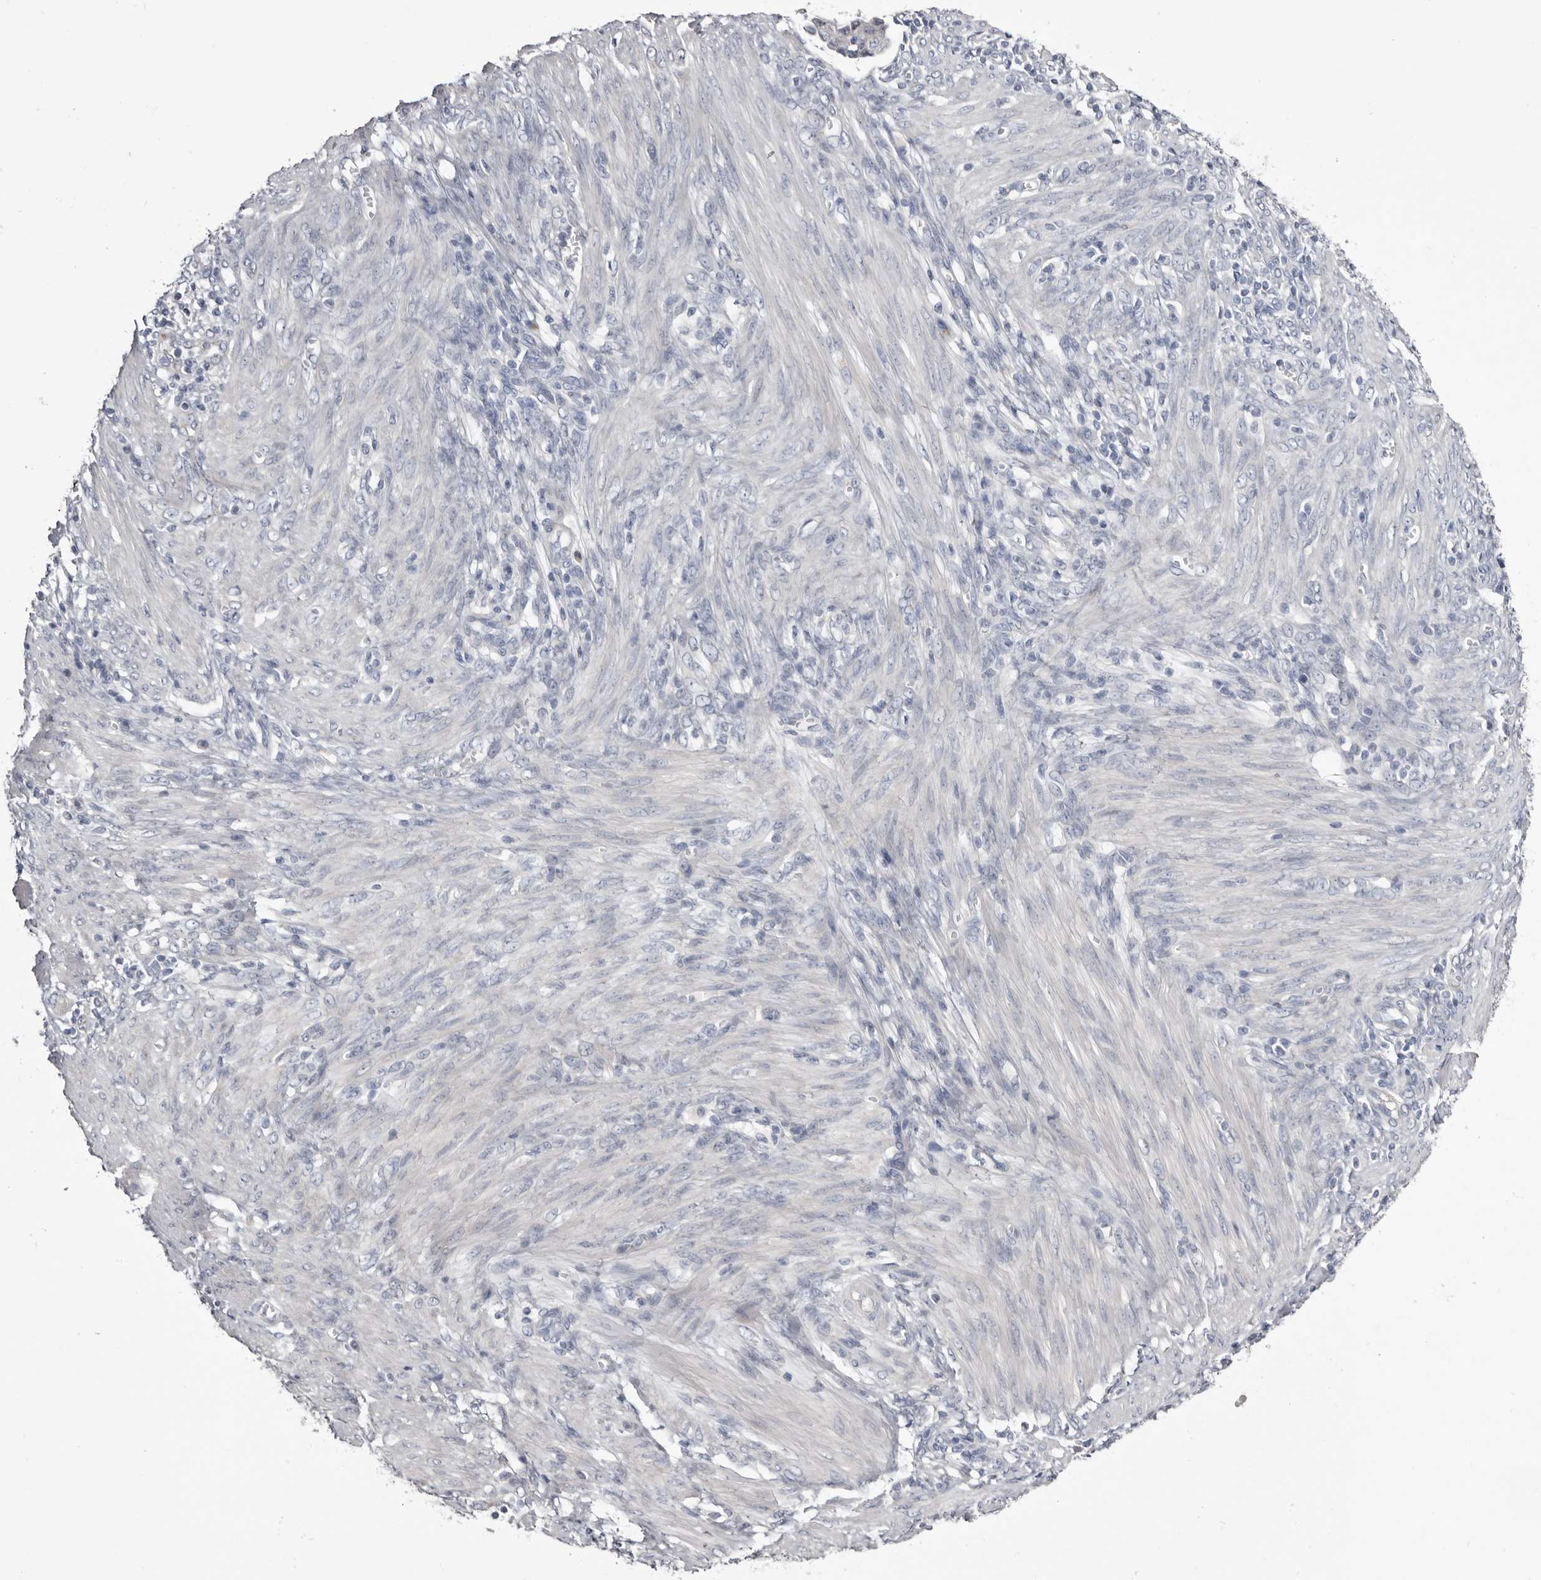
{"staining": {"intensity": "negative", "quantity": "none", "location": "none"}, "tissue": "endometrial cancer", "cell_type": "Tumor cells", "image_type": "cancer", "snomed": [{"axis": "morphology", "description": "Adenocarcinoma, NOS"}, {"axis": "topography", "description": "Endometrium"}], "caption": "IHC of endometrial cancer (adenocarcinoma) reveals no staining in tumor cells. (DAB (3,3'-diaminobenzidine) IHC visualized using brightfield microscopy, high magnification).", "gene": "CASQ1", "patient": {"sex": "female", "age": 49}}